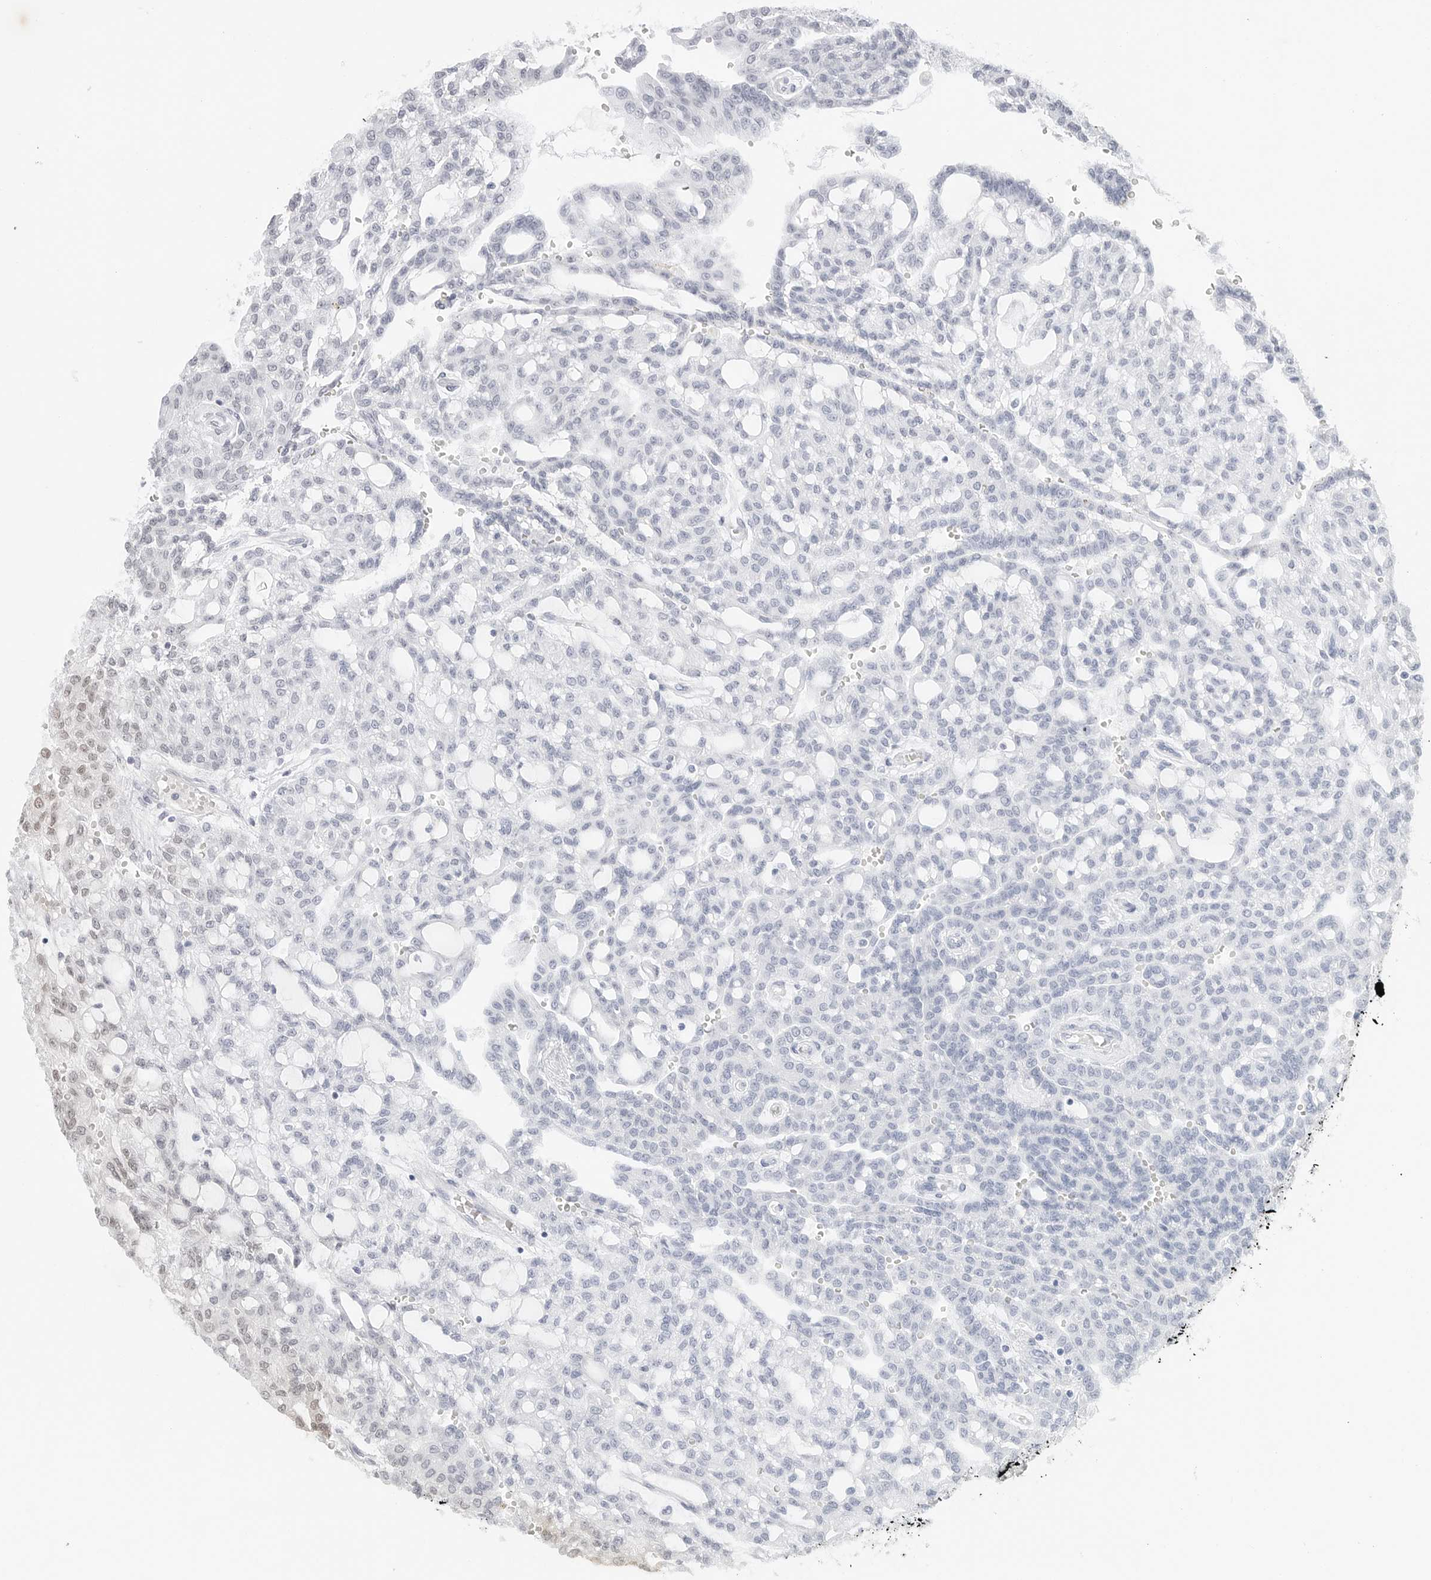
{"staining": {"intensity": "moderate", "quantity": "<25%", "location": "nuclear"}, "tissue": "renal cancer", "cell_type": "Tumor cells", "image_type": "cancer", "snomed": [{"axis": "morphology", "description": "Adenocarcinoma, NOS"}, {"axis": "topography", "description": "Kidney"}], "caption": "Immunohistochemistry micrograph of neoplastic tissue: human adenocarcinoma (renal) stained using immunohistochemistry shows low levels of moderate protein expression localized specifically in the nuclear of tumor cells, appearing as a nuclear brown color.", "gene": "SPIDR", "patient": {"sex": "male", "age": 63}}